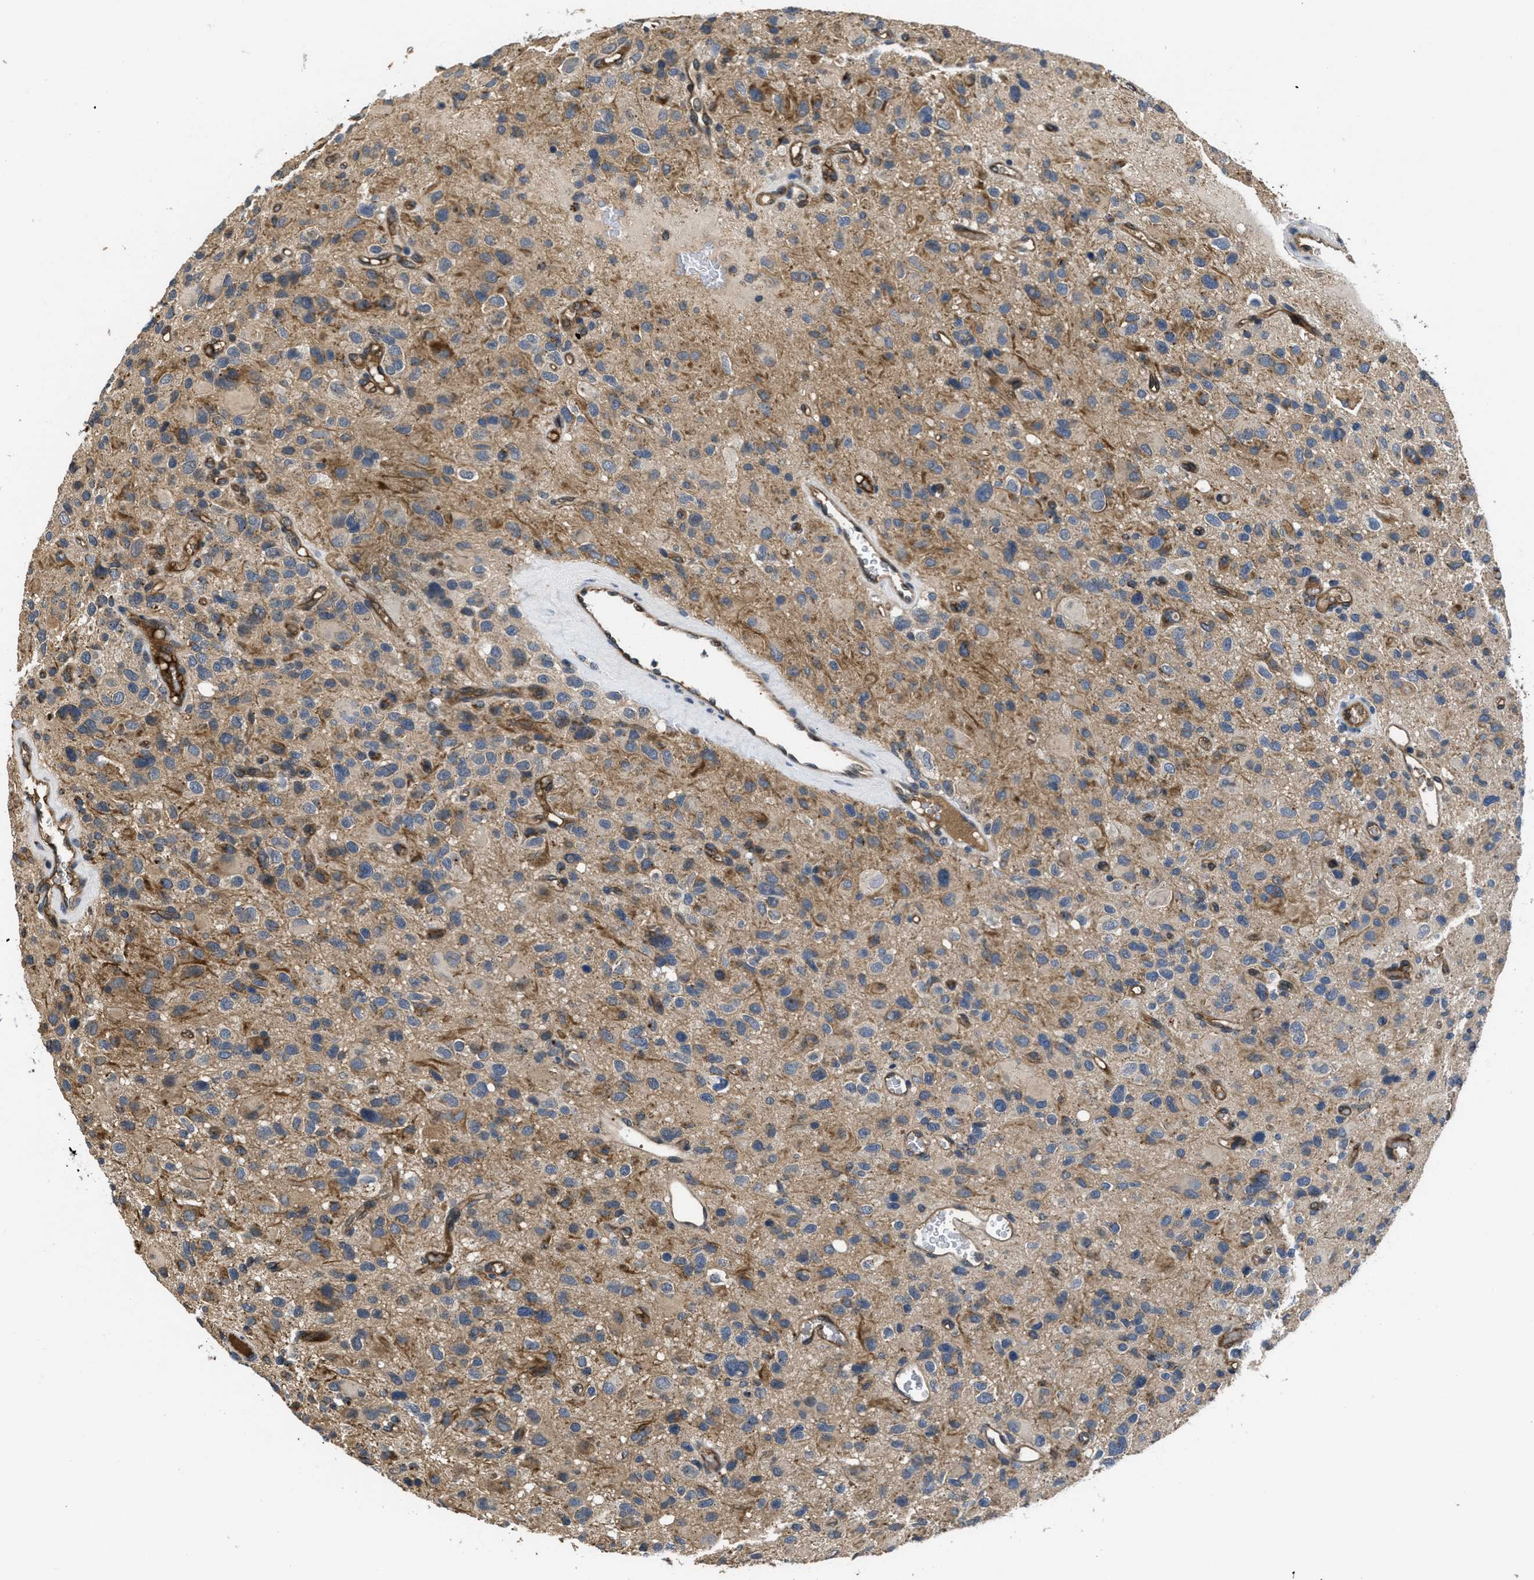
{"staining": {"intensity": "weak", "quantity": ">75%", "location": "cytoplasmic/membranous"}, "tissue": "glioma", "cell_type": "Tumor cells", "image_type": "cancer", "snomed": [{"axis": "morphology", "description": "Glioma, malignant, High grade"}, {"axis": "topography", "description": "Brain"}], "caption": "Immunohistochemical staining of human high-grade glioma (malignant) shows weak cytoplasmic/membranous protein positivity in approximately >75% of tumor cells. (IHC, brightfield microscopy, high magnification).", "gene": "ANGPT1", "patient": {"sex": "male", "age": 48}}